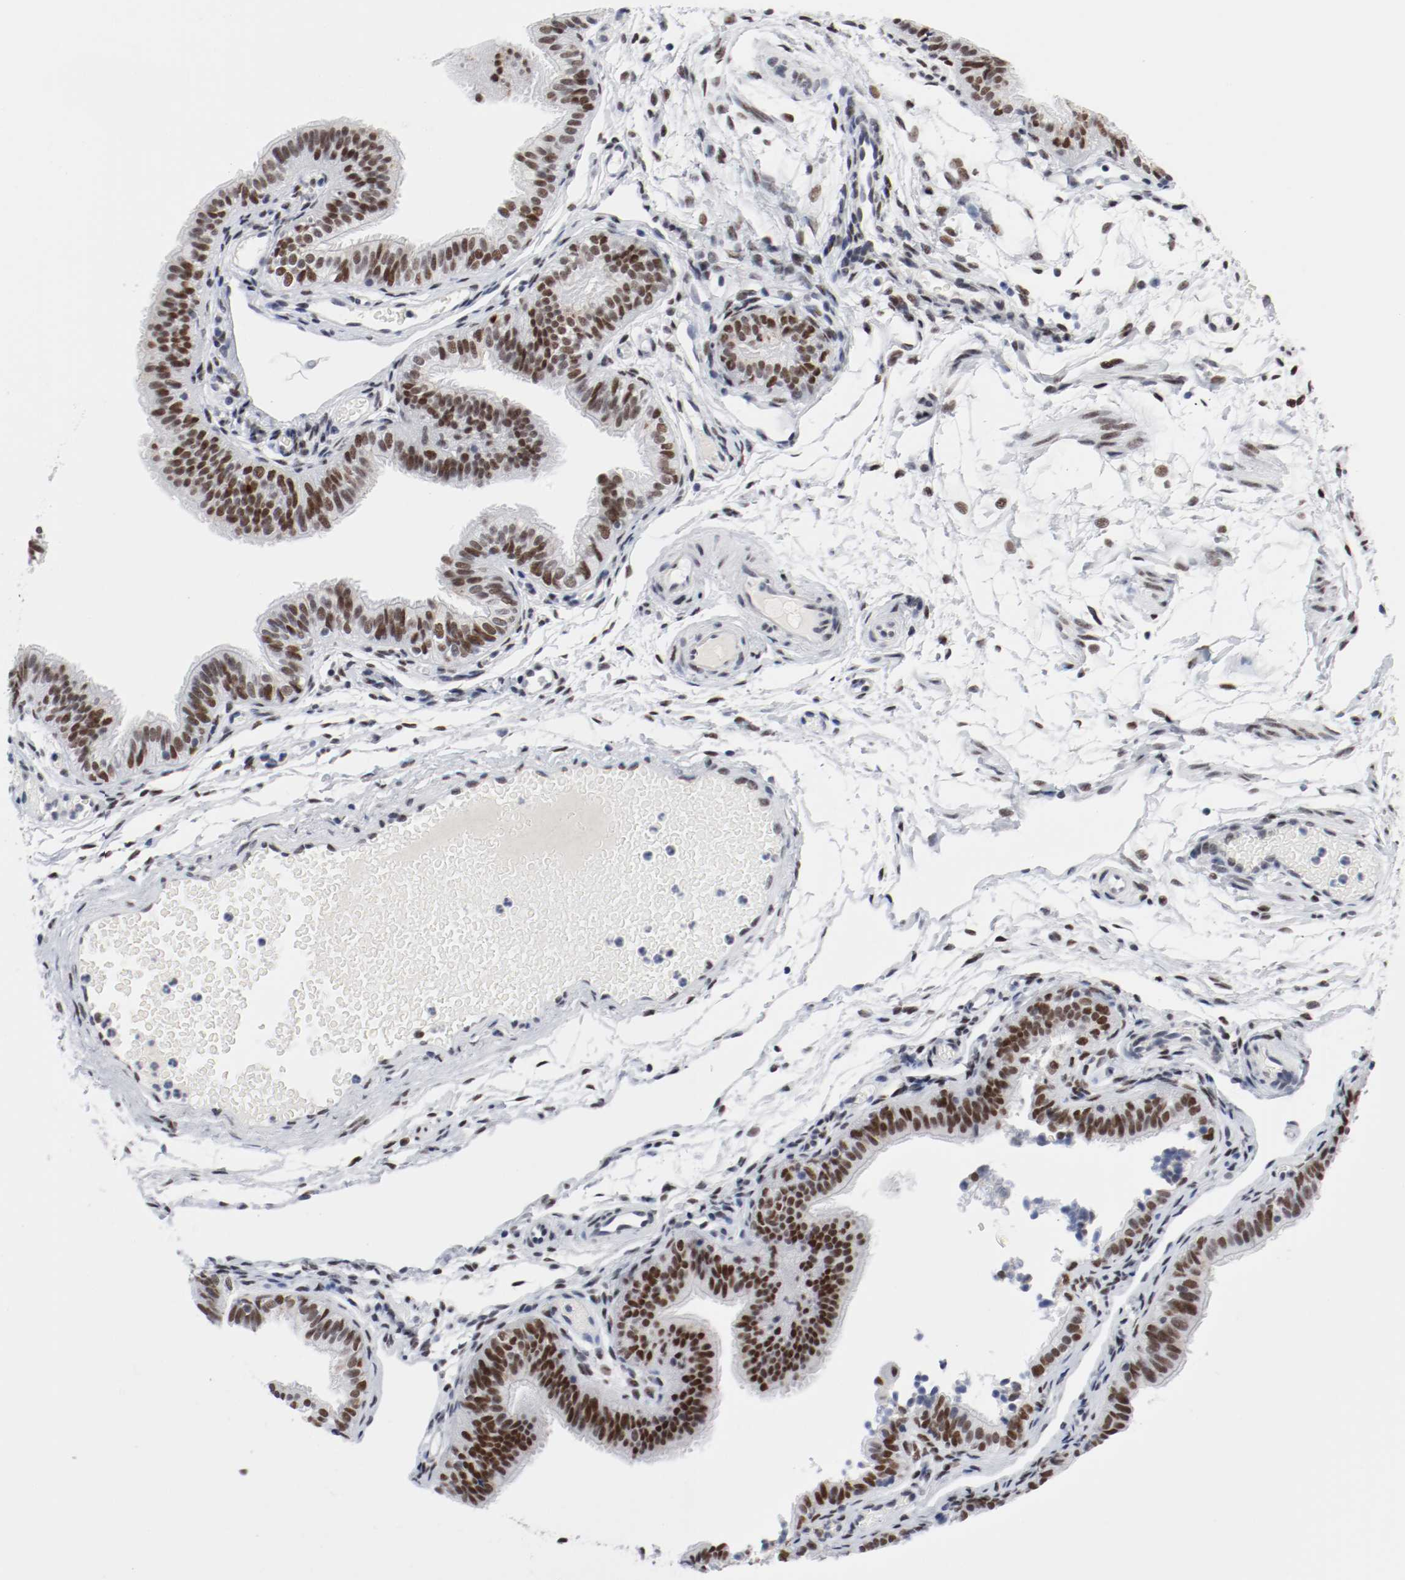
{"staining": {"intensity": "strong", "quantity": ">75%", "location": "nuclear"}, "tissue": "fallopian tube", "cell_type": "Glandular cells", "image_type": "normal", "snomed": [{"axis": "morphology", "description": "Normal tissue, NOS"}, {"axis": "morphology", "description": "Dermoid, NOS"}, {"axis": "topography", "description": "Fallopian tube"}], "caption": "An IHC micrograph of normal tissue is shown. Protein staining in brown shows strong nuclear positivity in fallopian tube within glandular cells. The staining was performed using DAB, with brown indicating positive protein expression. Nuclei are stained blue with hematoxylin.", "gene": "ARNT", "patient": {"sex": "female", "age": 33}}